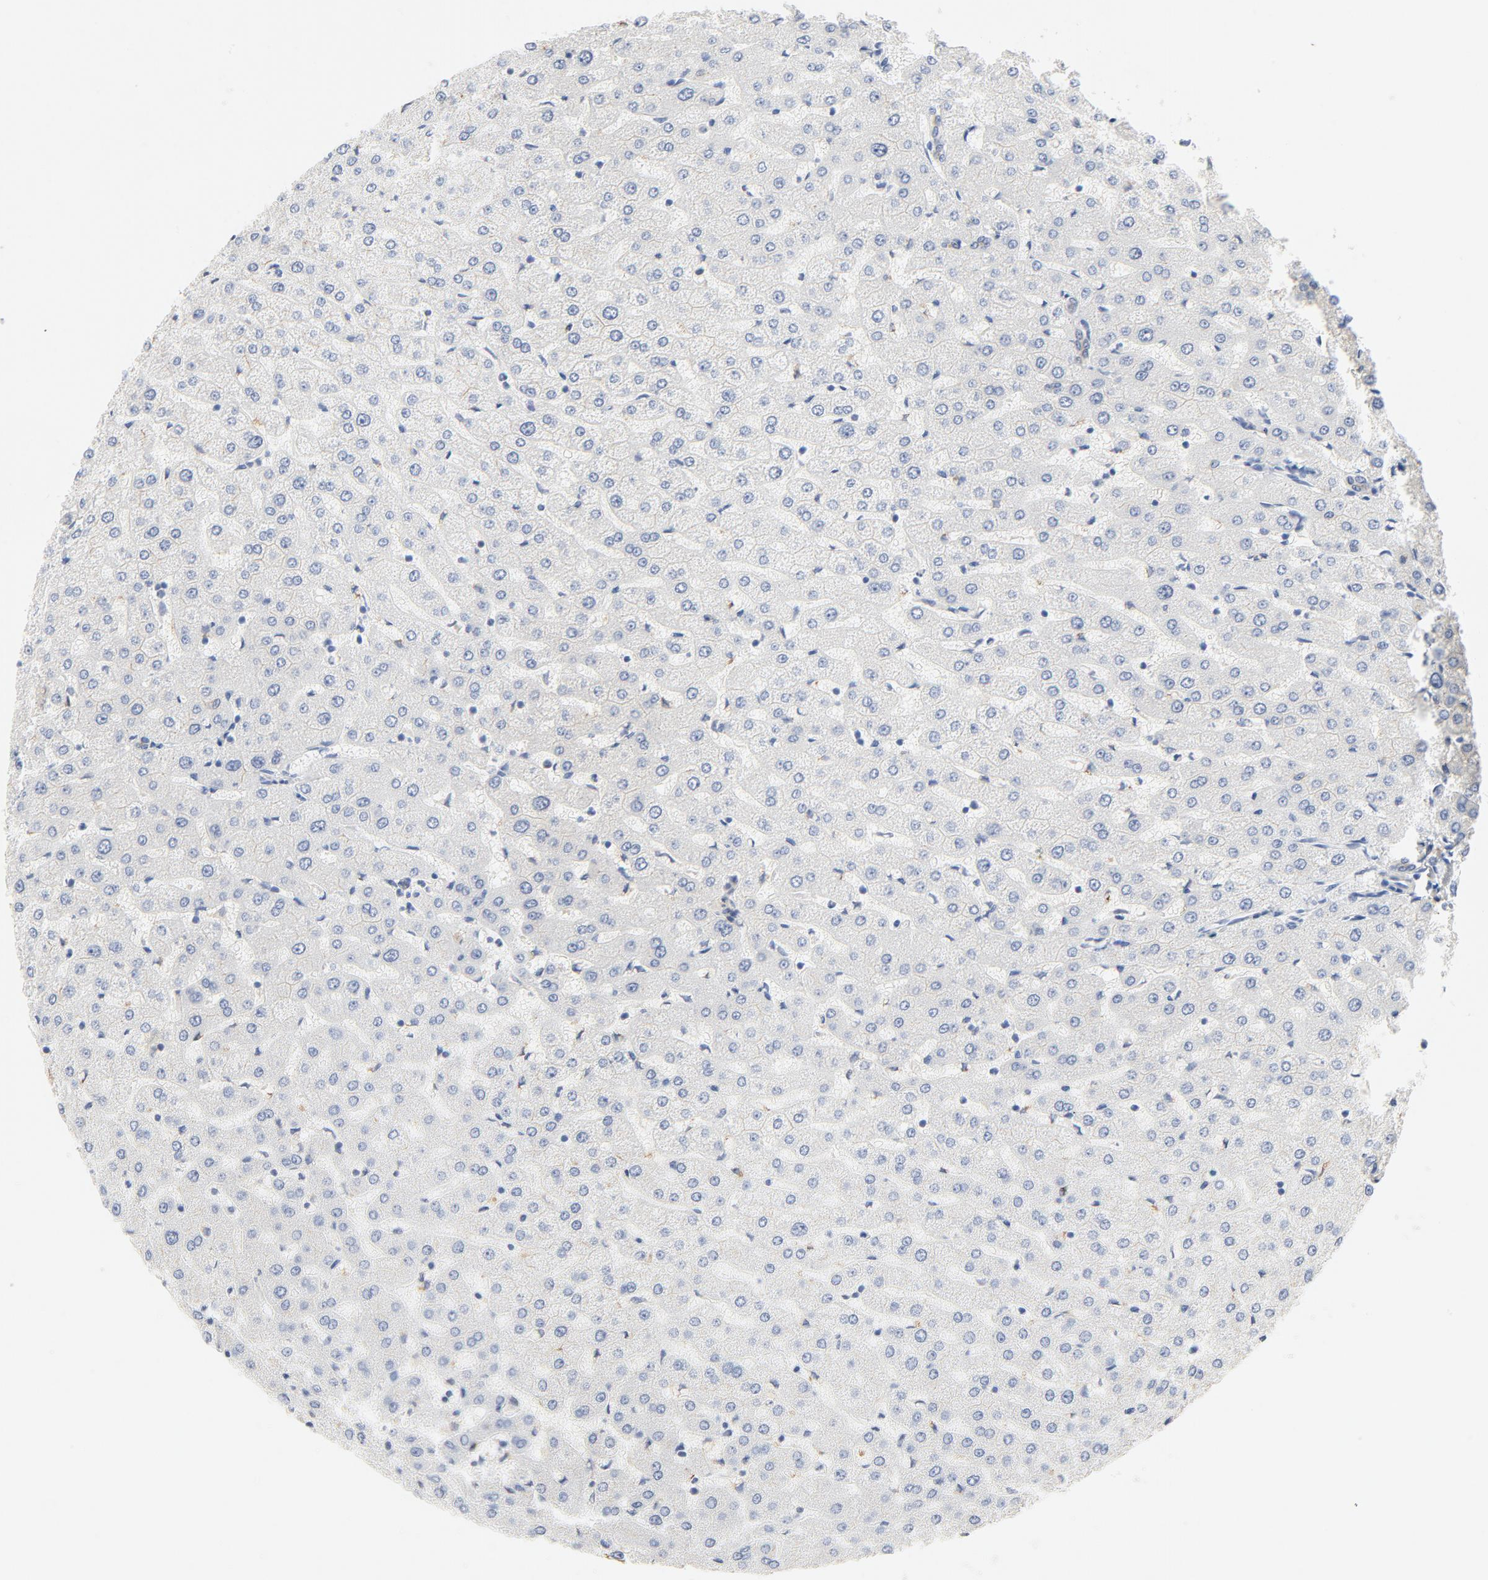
{"staining": {"intensity": "weak", "quantity": "25%-75%", "location": "cytoplasmic/membranous"}, "tissue": "liver", "cell_type": "Cholangiocytes", "image_type": "normal", "snomed": [{"axis": "morphology", "description": "Normal tissue, NOS"}, {"axis": "morphology", "description": "Fibrosis, NOS"}, {"axis": "topography", "description": "Liver"}], "caption": "Cholangiocytes show low levels of weak cytoplasmic/membranous staining in approximately 25%-75% of cells in normal human liver.", "gene": "STAT1", "patient": {"sex": "female", "age": 29}}